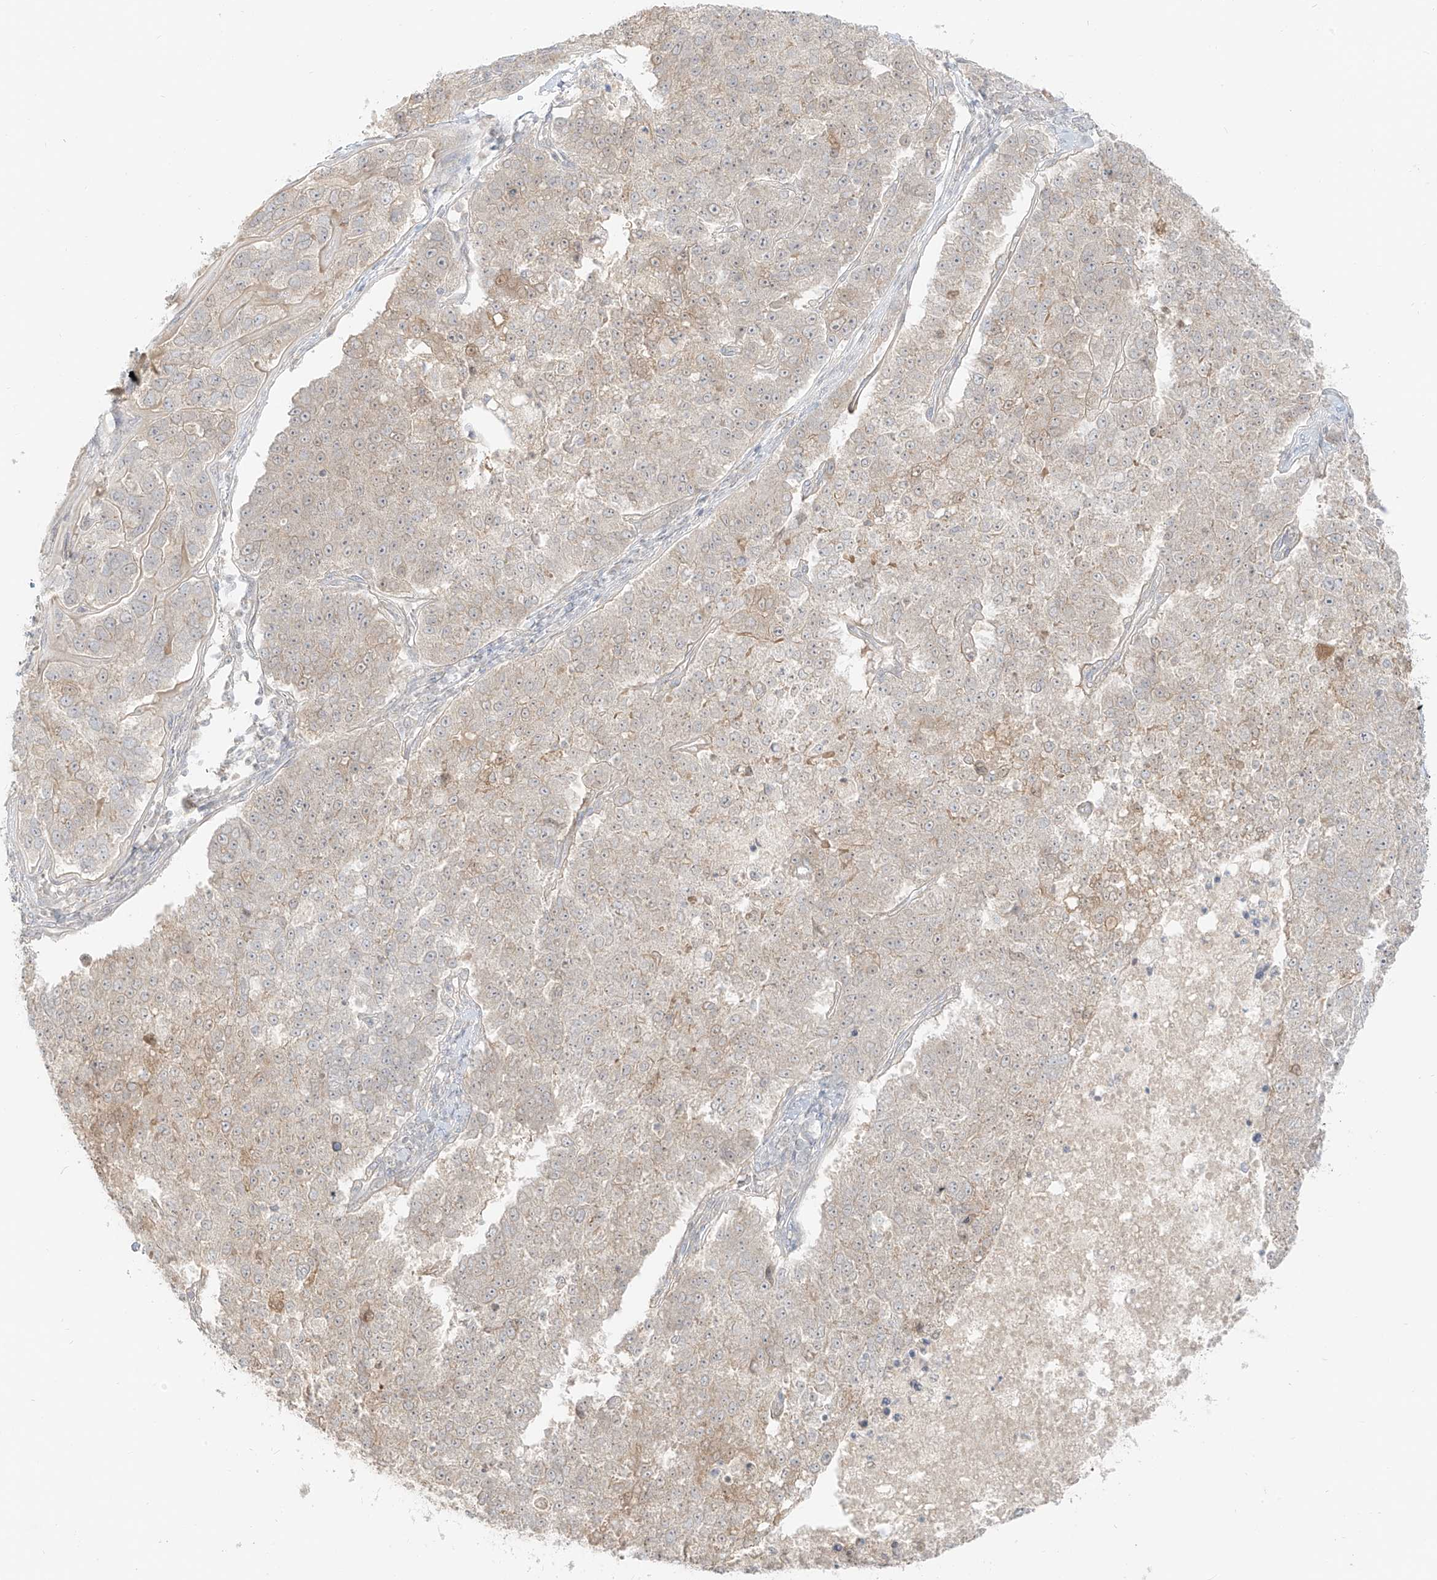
{"staining": {"intensity": "weak", "quantity": "<25%", "location": "cytoplasmic/membranous"}, "tissue": "pancreatic cancer", "cell_type": "Tumor cells", "image_type": "cancer", "snomed": [{"axis": "morphology", "description": "Adenocarcinoma, NOS"}, {"axis": "topography", "description": "Pancreas"}], "caption": "Protein analysis of pancreatic cancer (adenocarcinoma) displays no significant expression in tumor cells.", "gene": "LIPT1", "patient": {"sex": "female", "age": 61}}